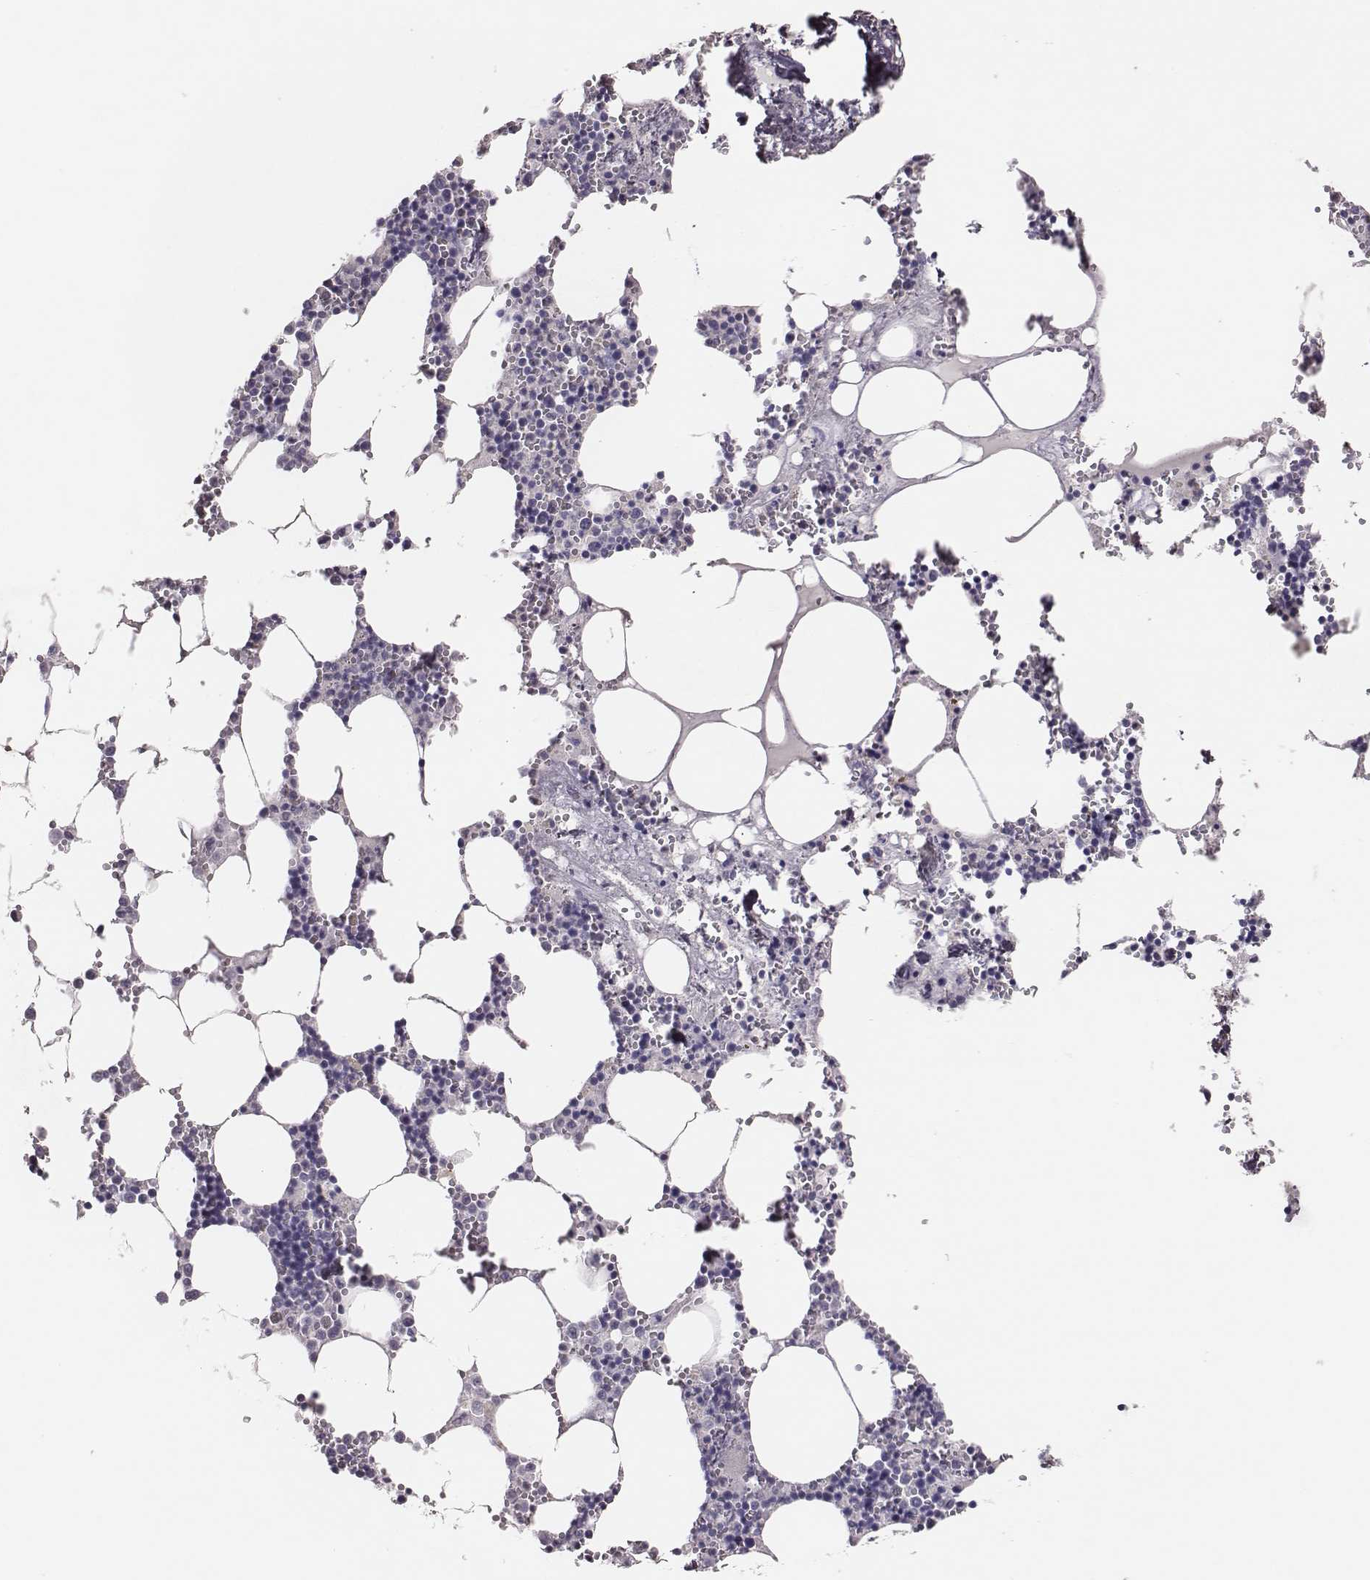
{"staining": {"intensity": "moderate", "quantity": "<25%", "location": "cytoplasmic/membranous"}, "tissue": "bone marrow", "cell_type": "Hematopoietic cells", "image_type": "normal", "snomed": [{"axis": "morphology", "description": "Normal tissue, NOS"}, {"axis": "topography", "description": "Bone marrow"}], "caption": "Bone marrow stained with immunohistochemistry (IHC) exhibits moderate cytoplasmic/membranous positivity in approximately <25% of hematopoietic cells. The staining was performed using DAB (3,3'-diaminobenzidine) to visualize the protein expression in brown, while the nuclei were stained in blue with hematoxylin (Magnification: 20x).", "gene": "P2RY10", "patient": {"sex": "male", "age": 54}}